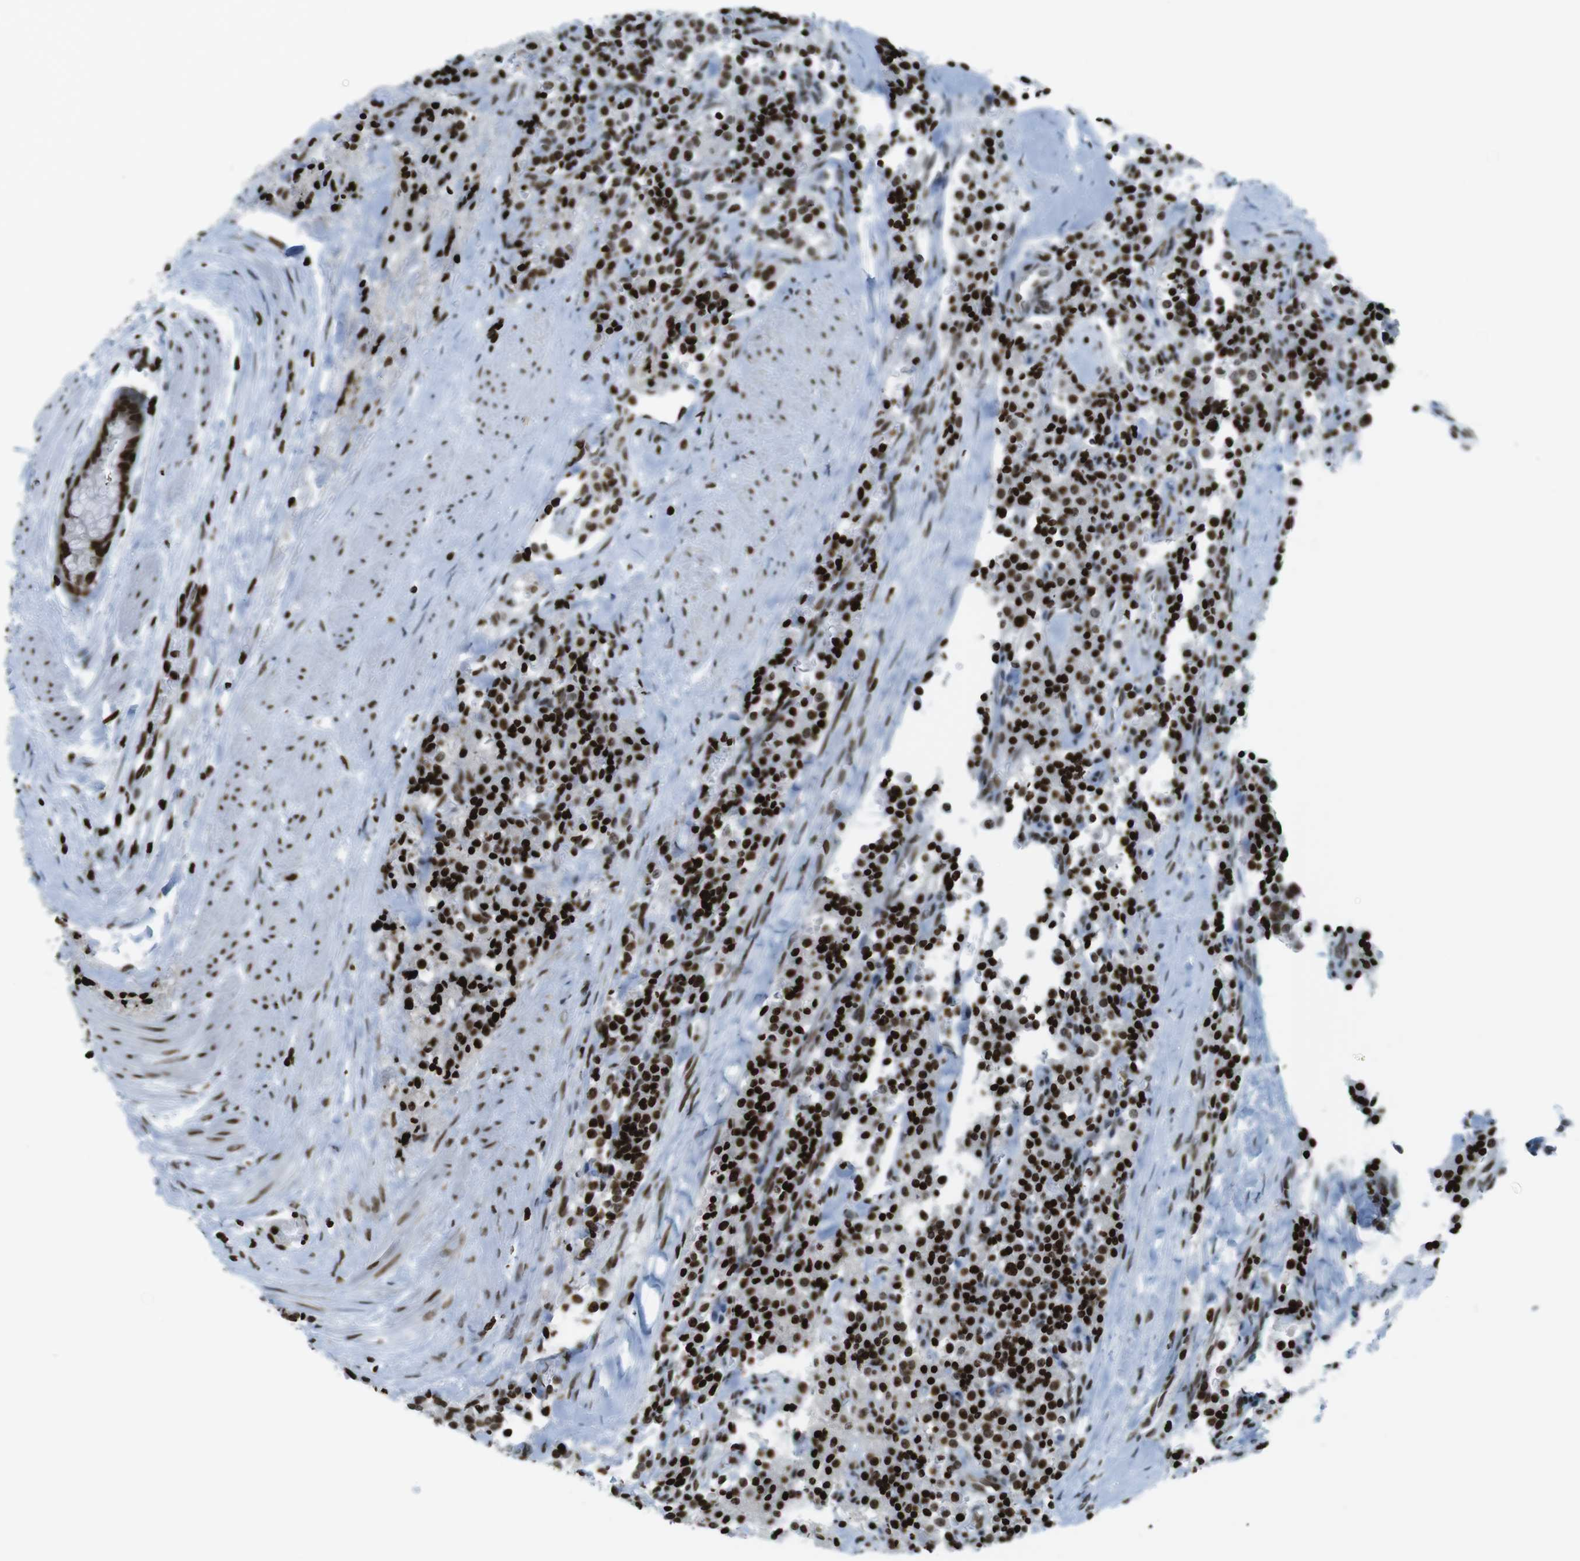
{"staining": {"intensity": "strong", "quantity": ">75%", "location": "nuclear"}, "tissue": "carcinoid", "cell_type": "Tumor cells", "image_type": "cancer", "snomed": [{"axis": "morphology", "description": "Carcinoid, malignant, NOS"}, {"axis": "topography", "description": "Lung"}], "caption": "IHC of carcinoid displays high levels of strong nuclear positivity in about >75% of tumor cells. The staining was performed using DAB (3,3'-diaminobenzidine), with brown indicating positive protein expression. Nuclei are stained blue with hematoxylin.", "gene": "H2AC8", "patient": {"sex": "male", "age": 30}}